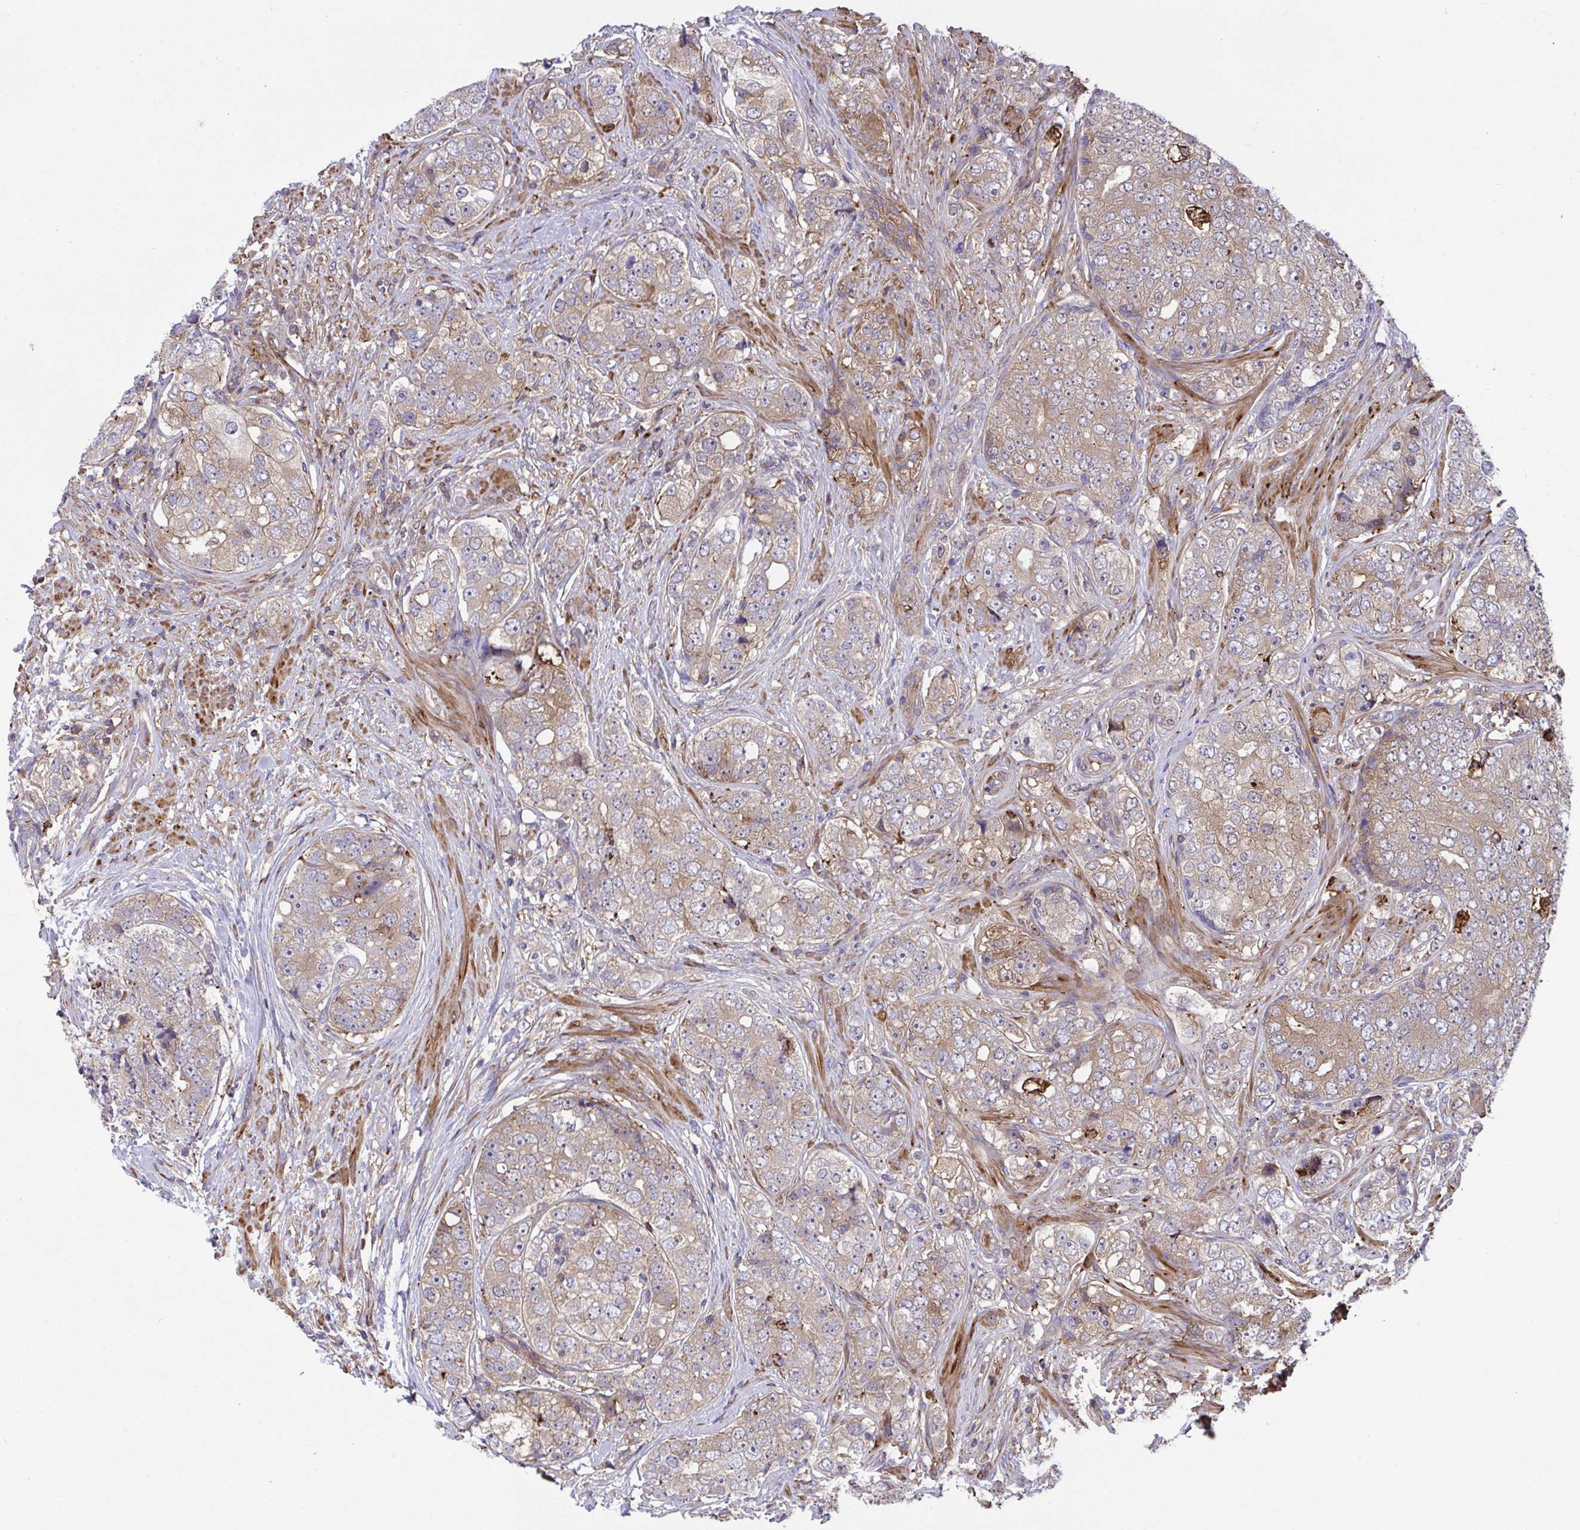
{"staining": {"intensity": "moderate", "quantity": "25%-75%", "location": "cytoplasmic/membranous"}, "tissue": "prostate cancer", "cell_type": "Tumor cells", "image_type": "cancer", "snomed": [{"axis": "morphology", "description": "Adenocarcinoma, High grade"}, {"axis": "topography", "description": "Prostate"}], "caption": "This photomicrograph exhibits IHC staining of human prostate cancer, with medium moderate cytoplasmic/membranous expression in about 25%-75% of tumor cells.", "gene": "PPIH", "patient": {"sex": "male", "age": 60}}